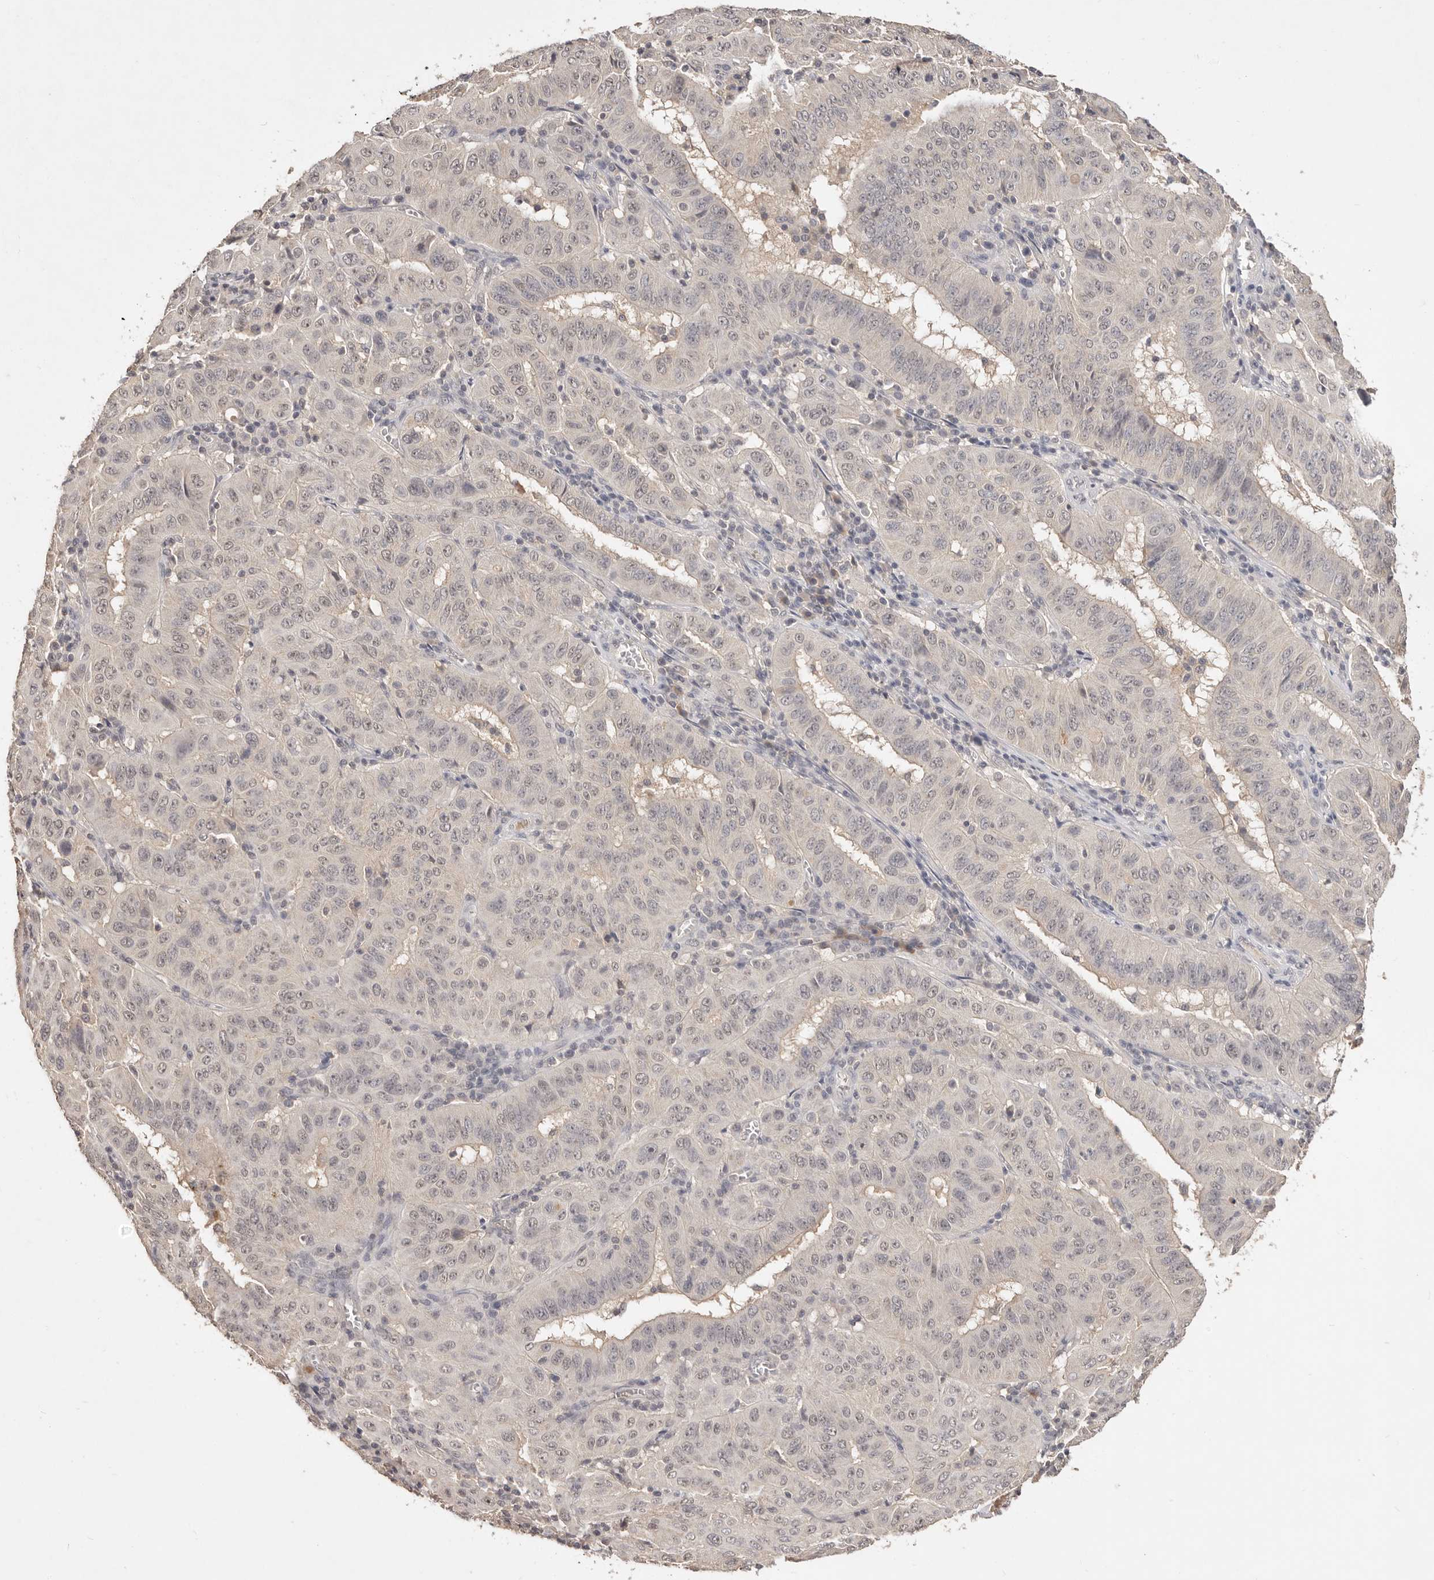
{"staining": {"intensity": "negative", "quantity": "none", "location": "none"}, "tissue": "pancreatic cancer", "cell_type": "Tumor cells", "image_type": "cancer", "snomed": [{"axis": "morphology", "description": "Adenocarcinoma, NOS"}, {"axis": "topography", "description": "Pancreas"}], "caption": "Immunohistochemistry (IHC) image of human pancreatic cancer stained for a protein (brown), which shows no expression in tumor cells.", "gene": "TSPAN13", "patient": {"sex": "male", "age": 63}}